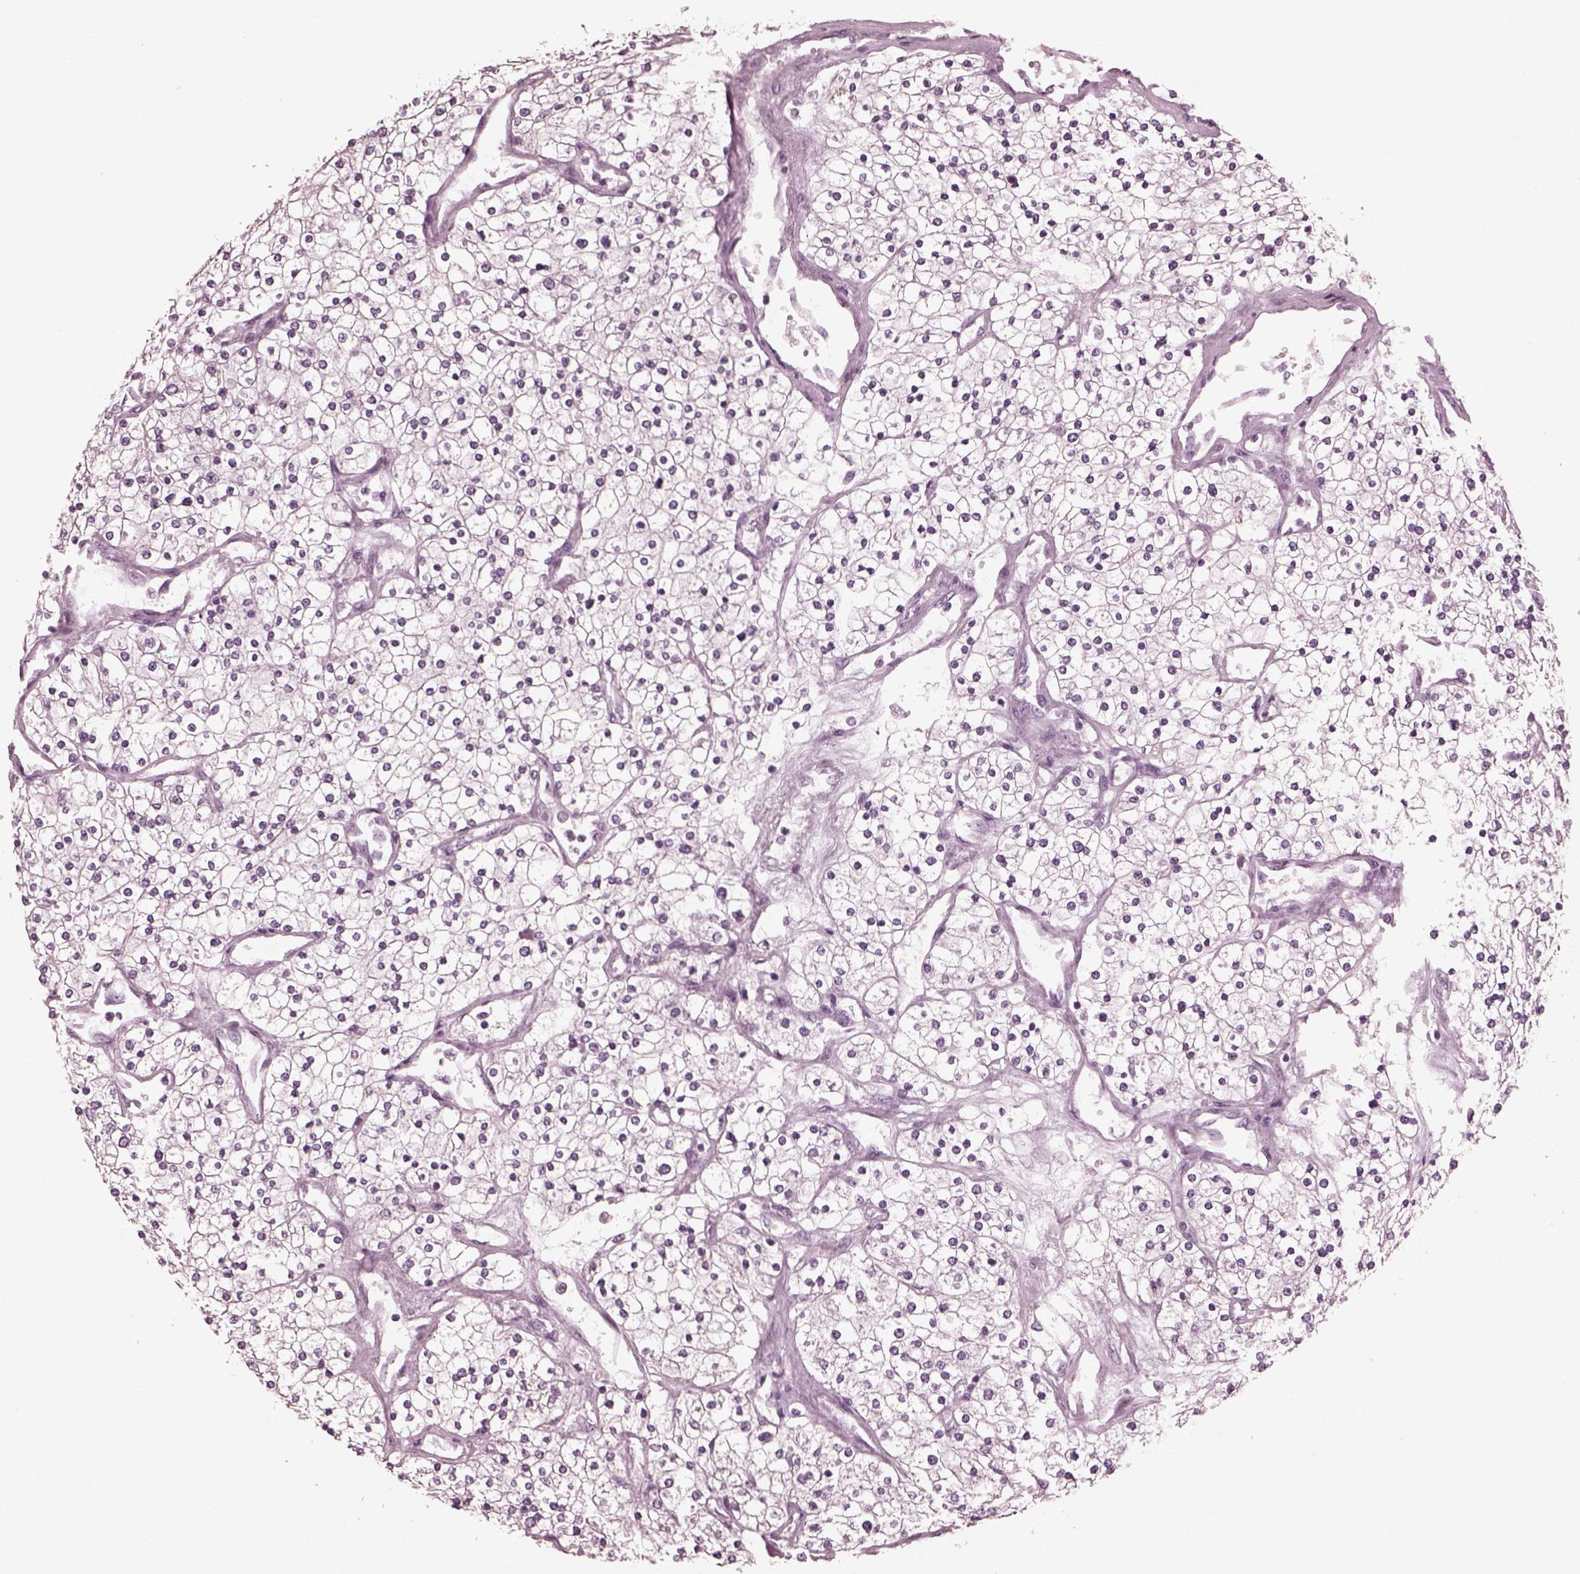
{"staining": {"intensity": "negative", "quantity": "none", "location": "none"}, "tissue": "renal cancer", "cell_type": "Tumor cells", "image_type": "cancer", "snomed": [{"axis": "morphology", "description": "Adenocarcinoma, NOS"}, {"axis": "topography", "description": "Kidney"}], "caption": "Tumor cells show no significant protein positivity in adenocarcinoma (renal). Nuclei are stained in blue.", "gene": "CGA", "patient": {"sex": "male", "age": 80}}